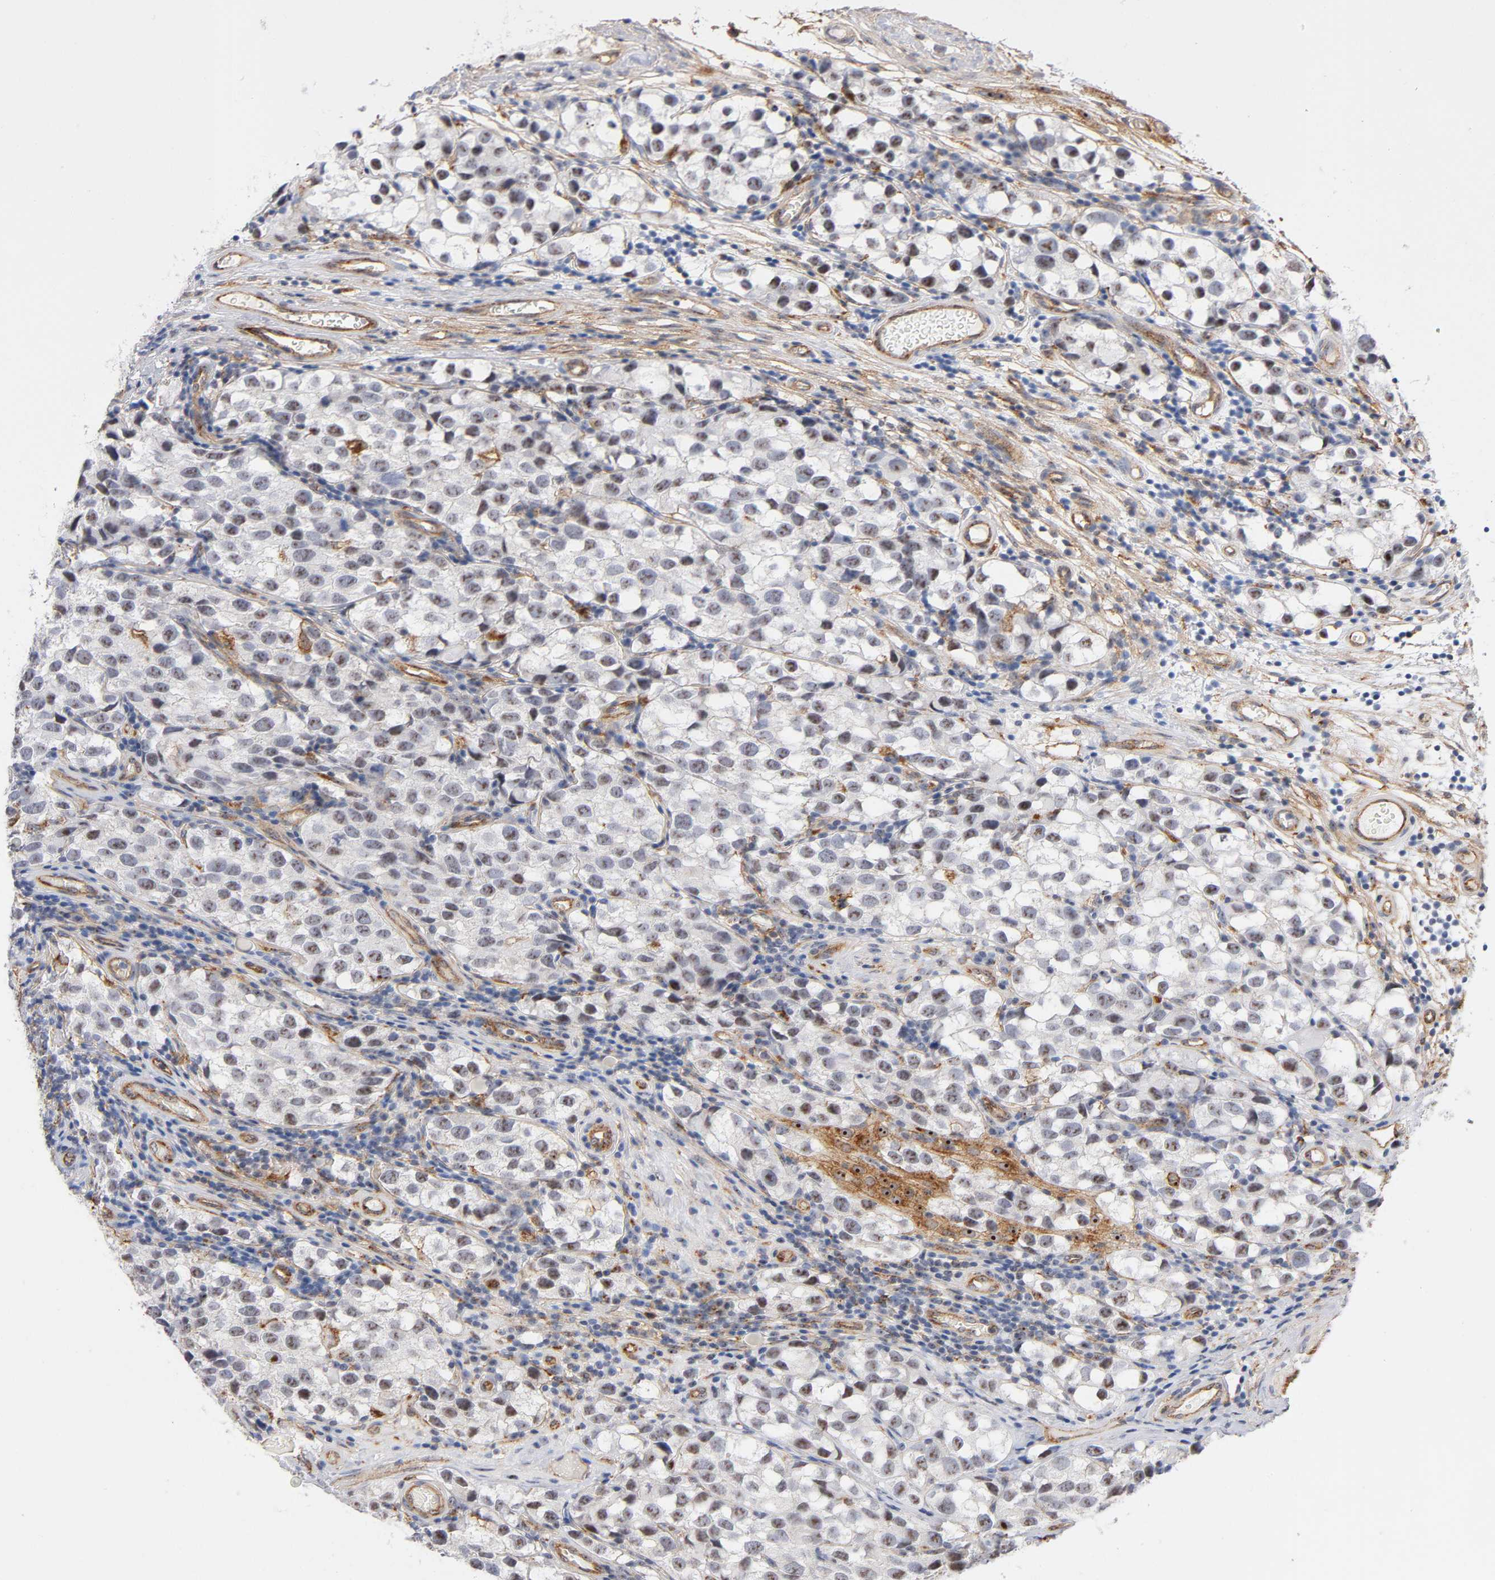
{"staining": {"intensity": "moderate", "quantity": "25%-75%", "location": "nuclear"}, "tissue": "testis cancer", "cell_type": "Tumor cells", "image_type": "cancer", "snomed": [{"axis": "morphology", "description": "Seminoma, NOS"}, {"axis": "topography", "description": "Testis"}], "caption": "Tumor cells reveal medium levels of moderate nuclear positivity in about 25%-75% of cells in seminoma (testis).", "gene": "PLD1", "patient": {"sex": "male", "age": 39}}